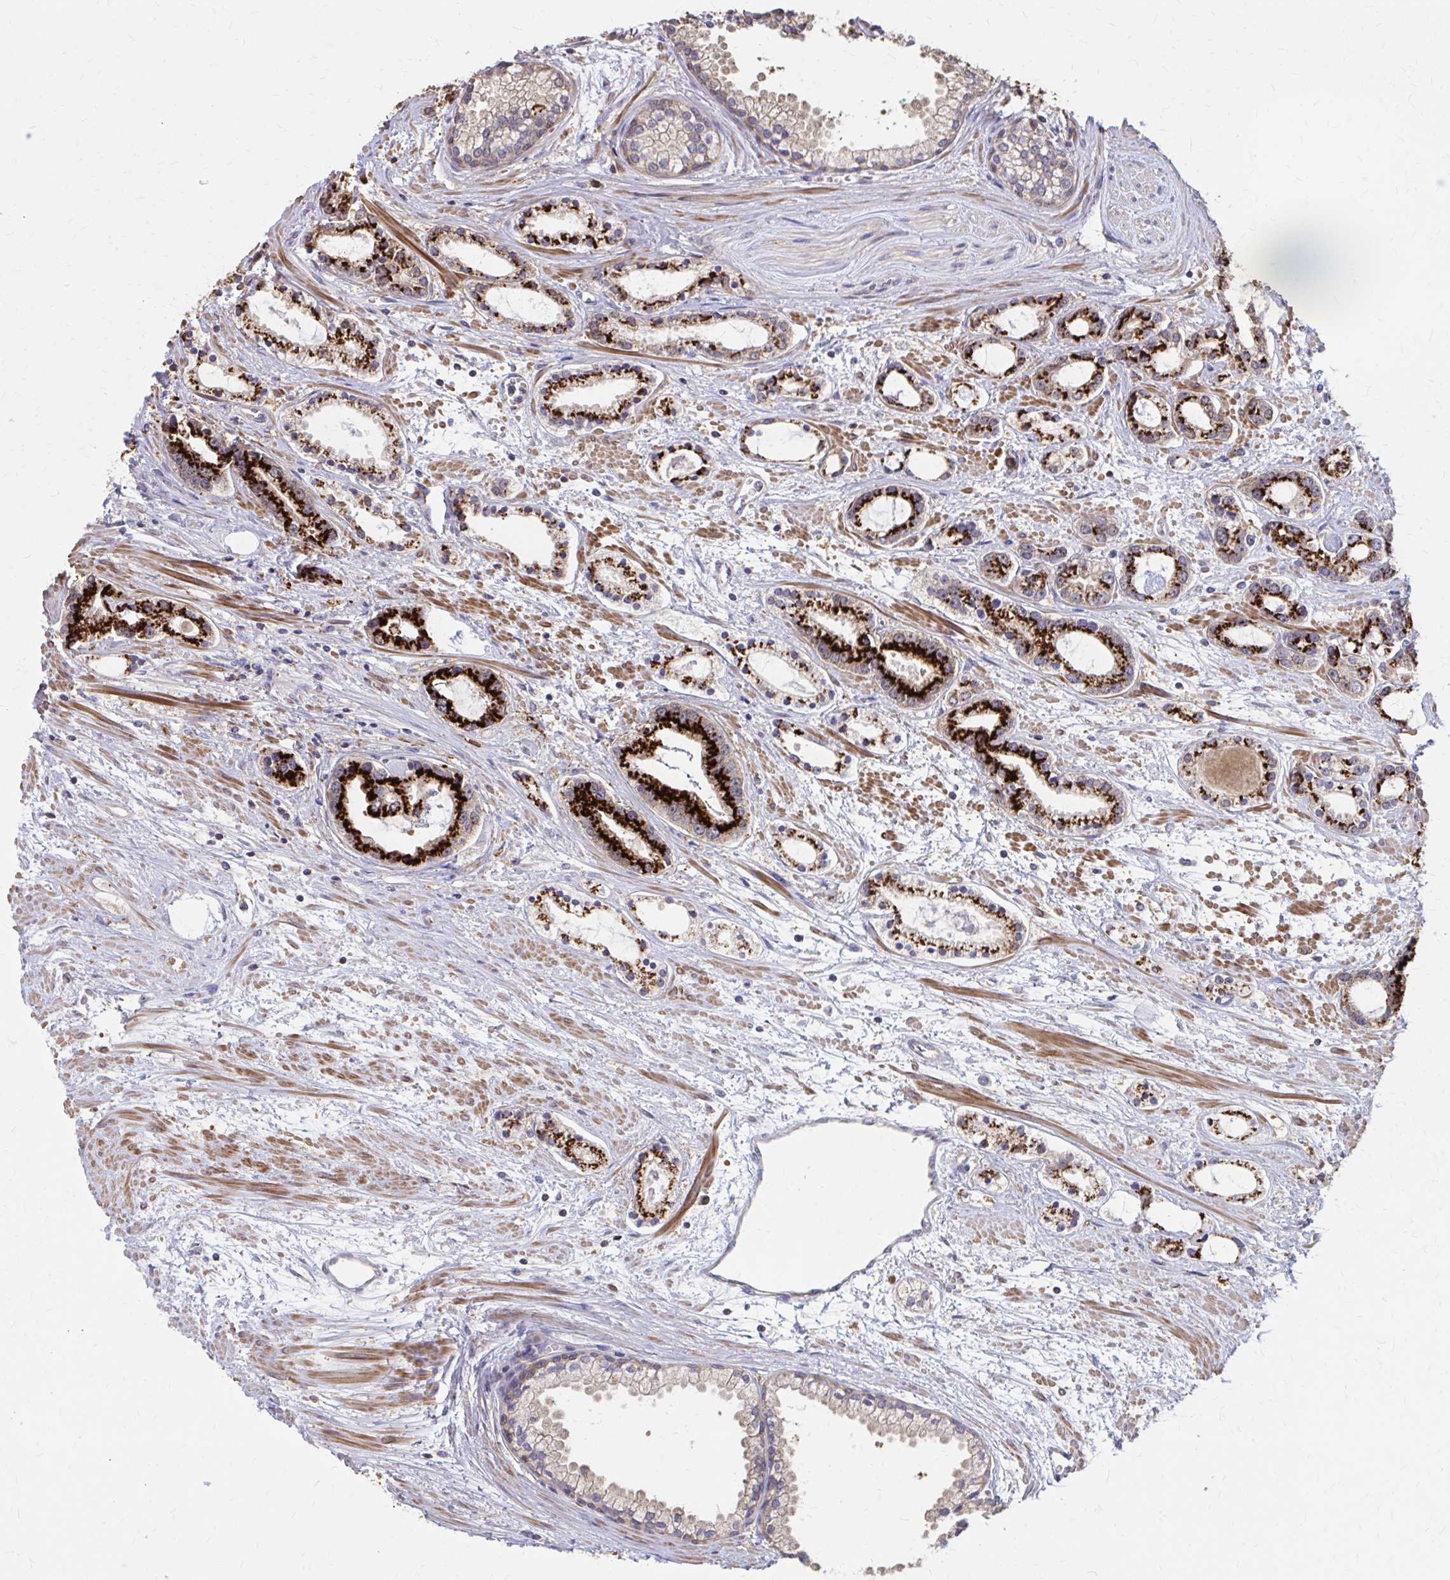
{"staining": {"intensity": "strong", "quantity": ">75%", "location": "cytoplasmic/membranous"}, "tissue": "prostate cancer", "cell_type": "Tumor cells", "image_type": "cancer", "snomed": [{"axis": "morphology", "description": "Adenocarcinoma, Medium grade"}, {"axis": "topography", "description": "Prostate"}], "caption": "Strong cytoplasmic/membranous positivity for a protein is identified in about >75% of tumor cells of prostate adenocarcinoma (medium-grade) using IHC.", "gene": "IFI44L", "patient": {"sex": "male", "age": 57}}